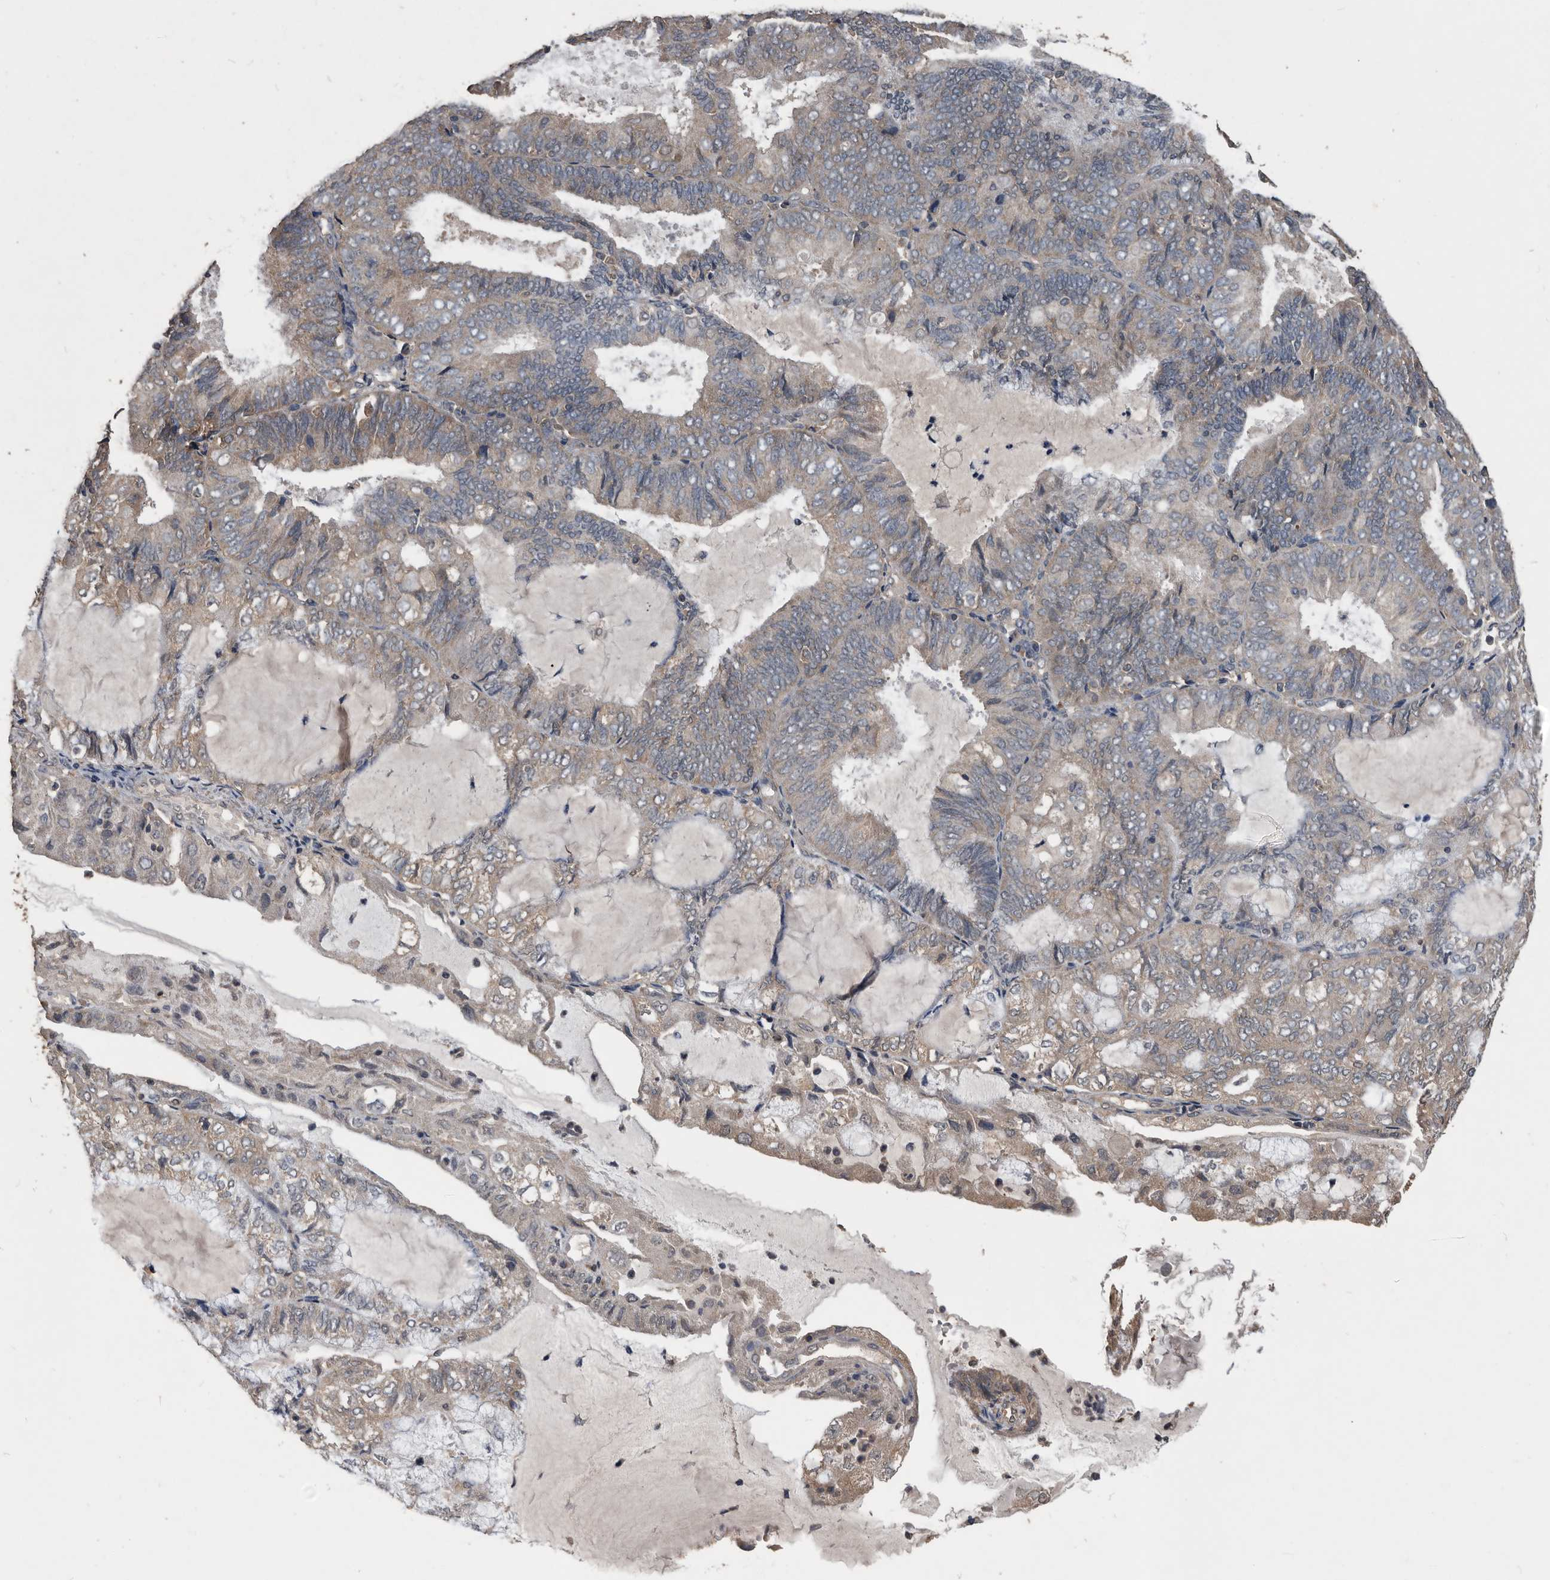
{"staining": {"intensity": "weak", "quantity": "25%-75%", "location": "cytoplasmic/membranous"}, "tissue": "endometrial cancer", "cell_type": "Tumor cells", "image_type": "cancer", "snomed": [{"axis": "morphology", "description": "Adenocarcinoma, NOS"}, {"axis": "topography", "description": "Endometrium"}], "caption": "Tumor cells show low levels of weak cytoplasmic/membranous staining in about 25%-75% of cells in endometrial cancer (adenocarcinoma).", "gene": "NRBP1", "patient": {"sex": "female", "age": 81}}